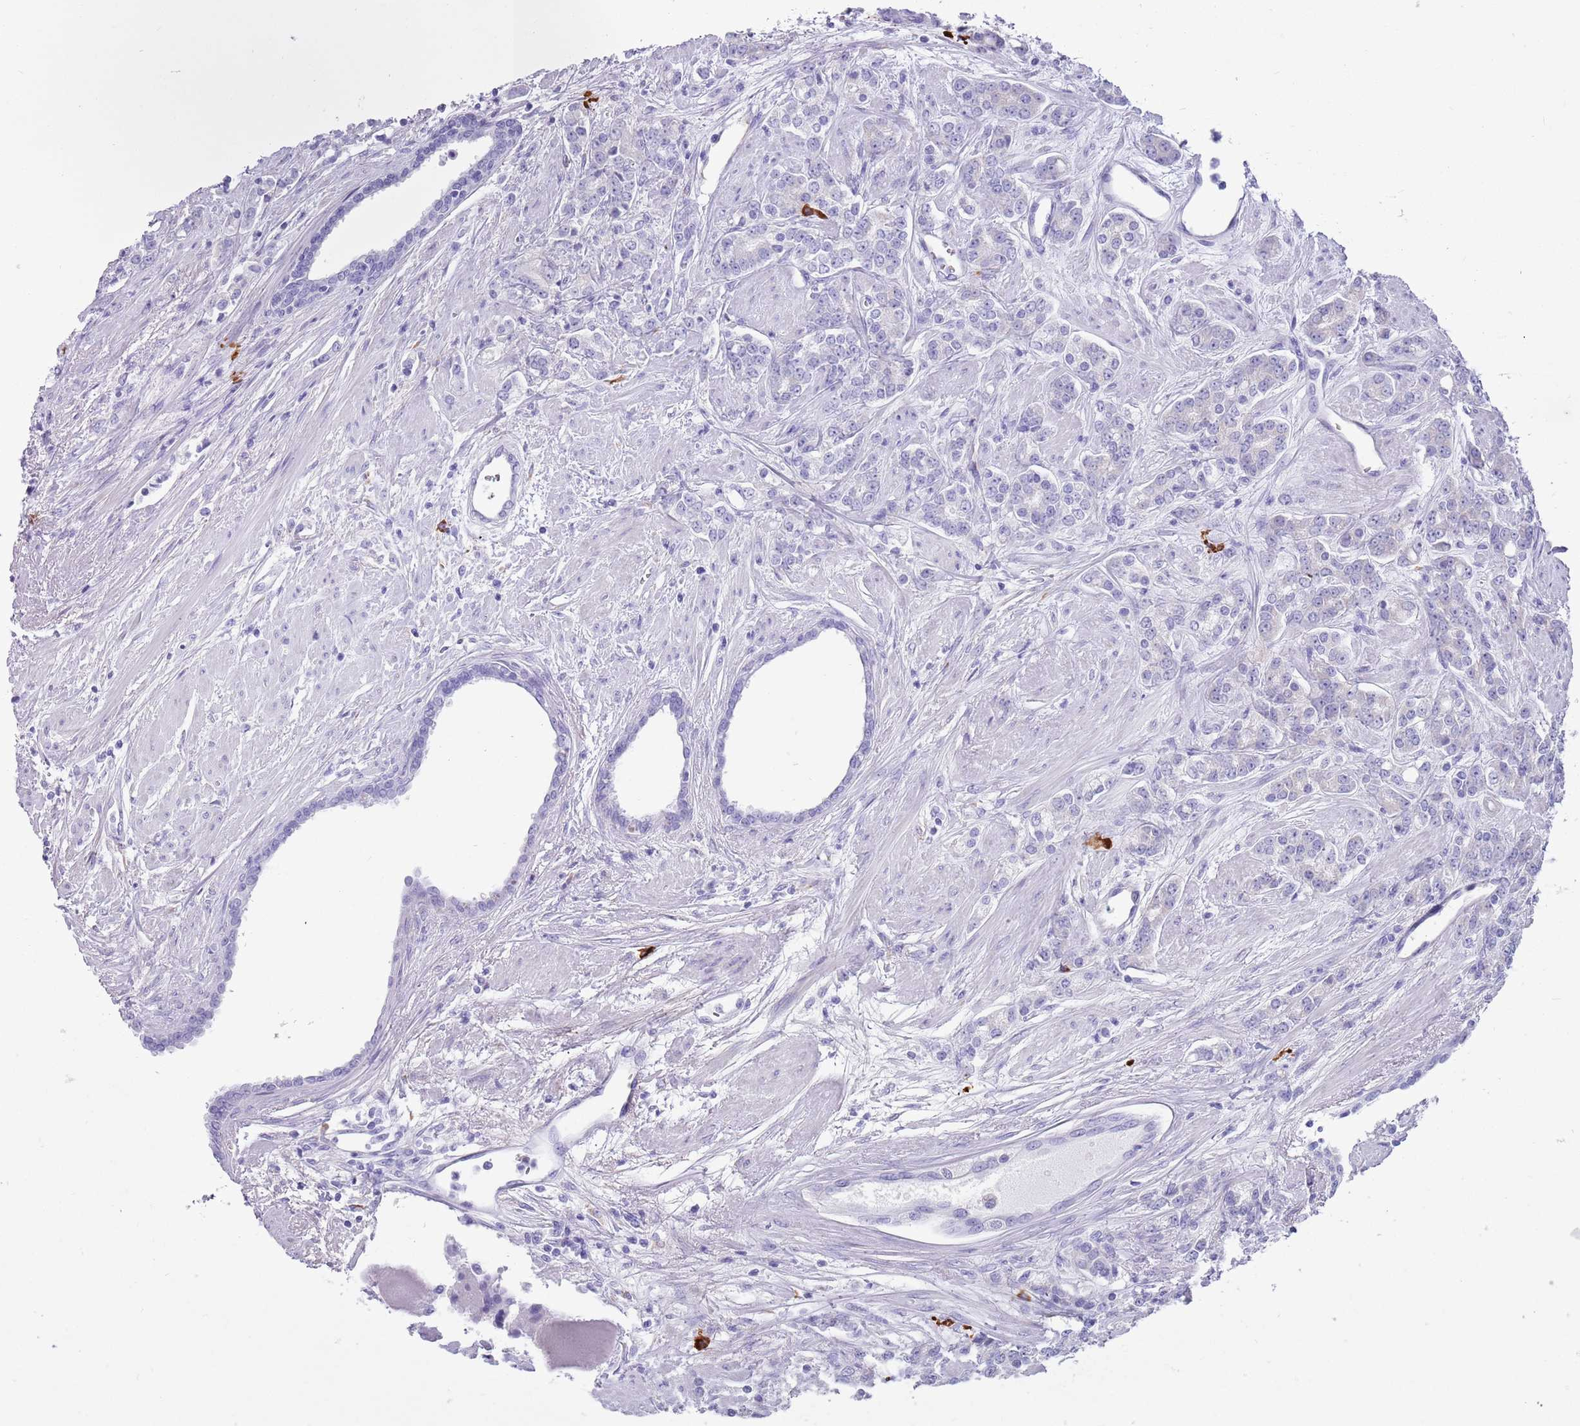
{"staining": {"intensity": "negative", "quantity": "none", "location": "none"}, "tissue": "prostate cancer", "cell_type": "Tumor cells", "image_type": "cancer", "snomed": [{"axis": "morphology", "description": "Adenocarcinoma, High grade"}, {"axis": "topography", "description": "Prostate"}], "caption": "The histopathology image demonstrates no significant expression in tumor cells of high-grade adenocarcinoma (prostate). (DAB (3,3'-diaminobenzidine) immunohistochemistry visualized using brightfield microscopy, high magnification).", "gene": "LY6G5B", "patient": {"sex": "male", "age": 62}}